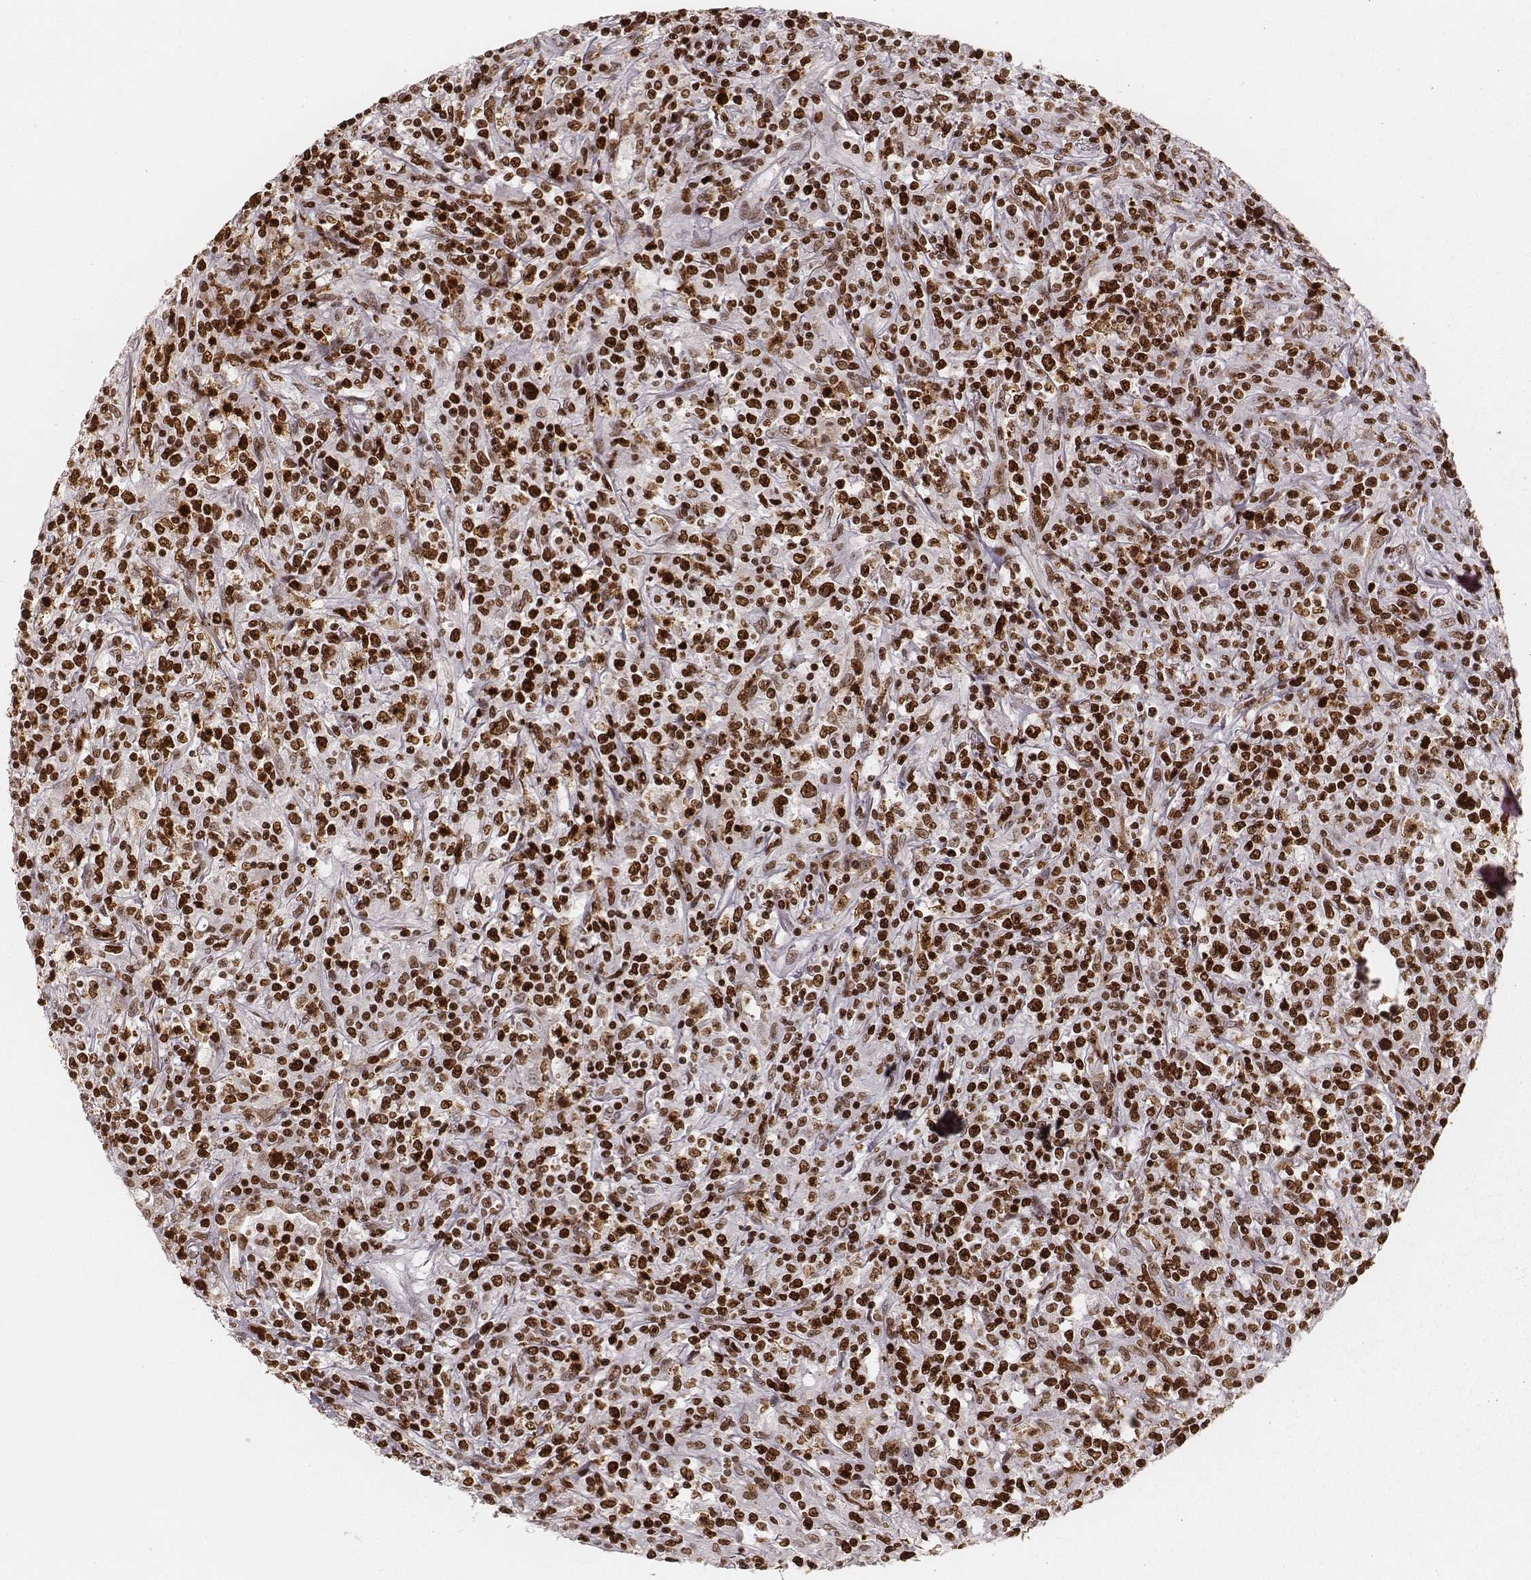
{"staining": {"intensity": "strong", "quantity": ">75%", "location": "nuclear"}, "tissue": "lymphoma", "cell_type": "Tumor cells", "image_type": "cancer", "snomed": [{"axis": "morphology", "description": "Malignant lymphoma, non-Hodgkin's type, High grade"}, {"axis": "topography", "description": "Lung"}], "caption": "A brown stain shows strong nuclear expression of a protein in malignant lymphoma, non-Hodgkin's type (high-grade) tumor cells. Using DAB (brown) and hematoxylin (blue) stains, captured at high magnification using brightfield microscopy.", "gene": "PARP1", "patient": {"sex": "male", "age": 79}}